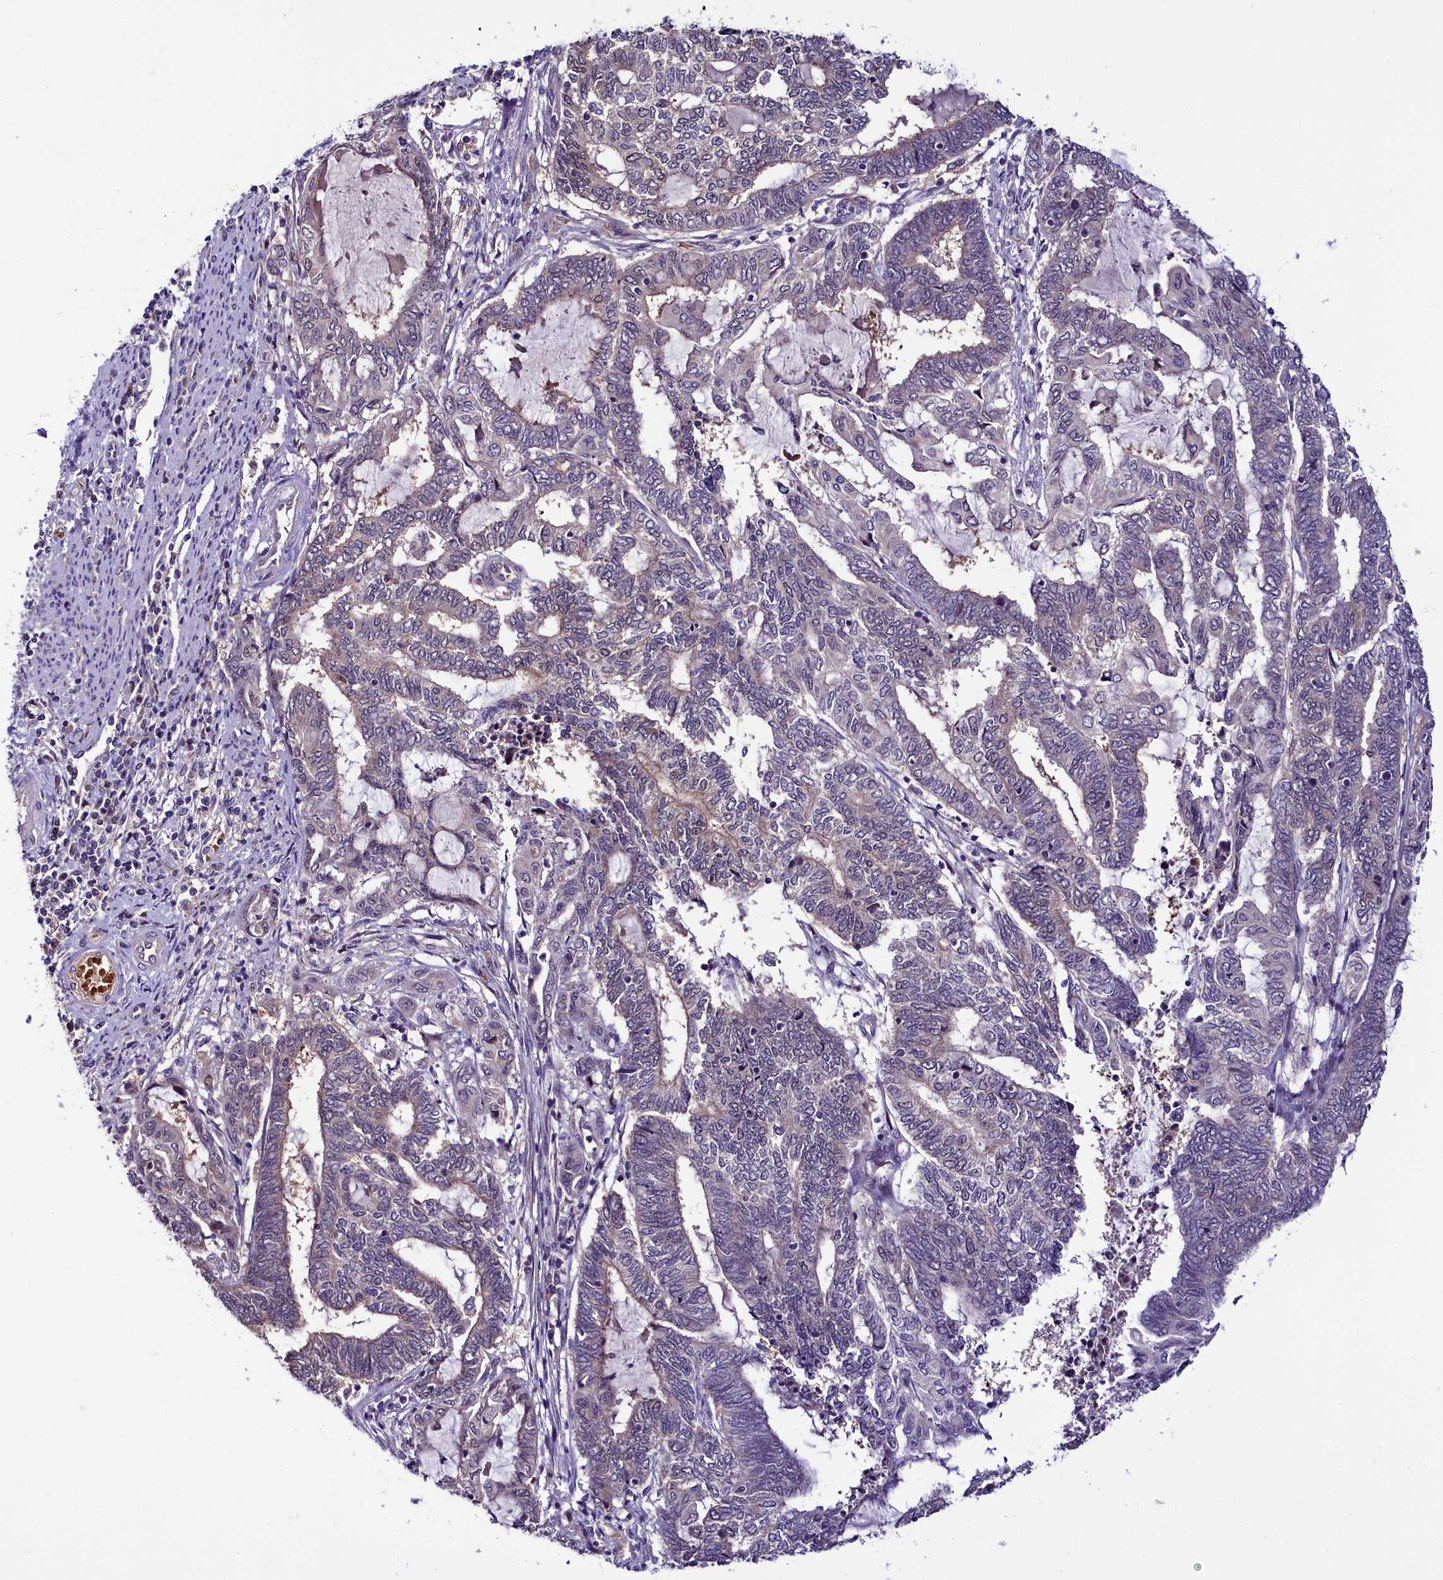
{"staining": {"intensity": "weak", "quantity": "<25%", "location": "cytoplasmic/membranous"}, "tissue": "endometrial cancer", "cell_type": "Tumor cells", "image_type": "cancer", "snomed": [{"axis": "morphology", "description": "Adenocarcinoma, NOS"}, {"axis": "topography", "description": "Uterus"}, {"axis": "topography", "description": "Endometrium"}], "caption": "Endometrial cancer stained for a protein using IHC reveals no staining tumor cells.", "gene": "C9orf40", "patient": {"sex": "female", "age": 70}}